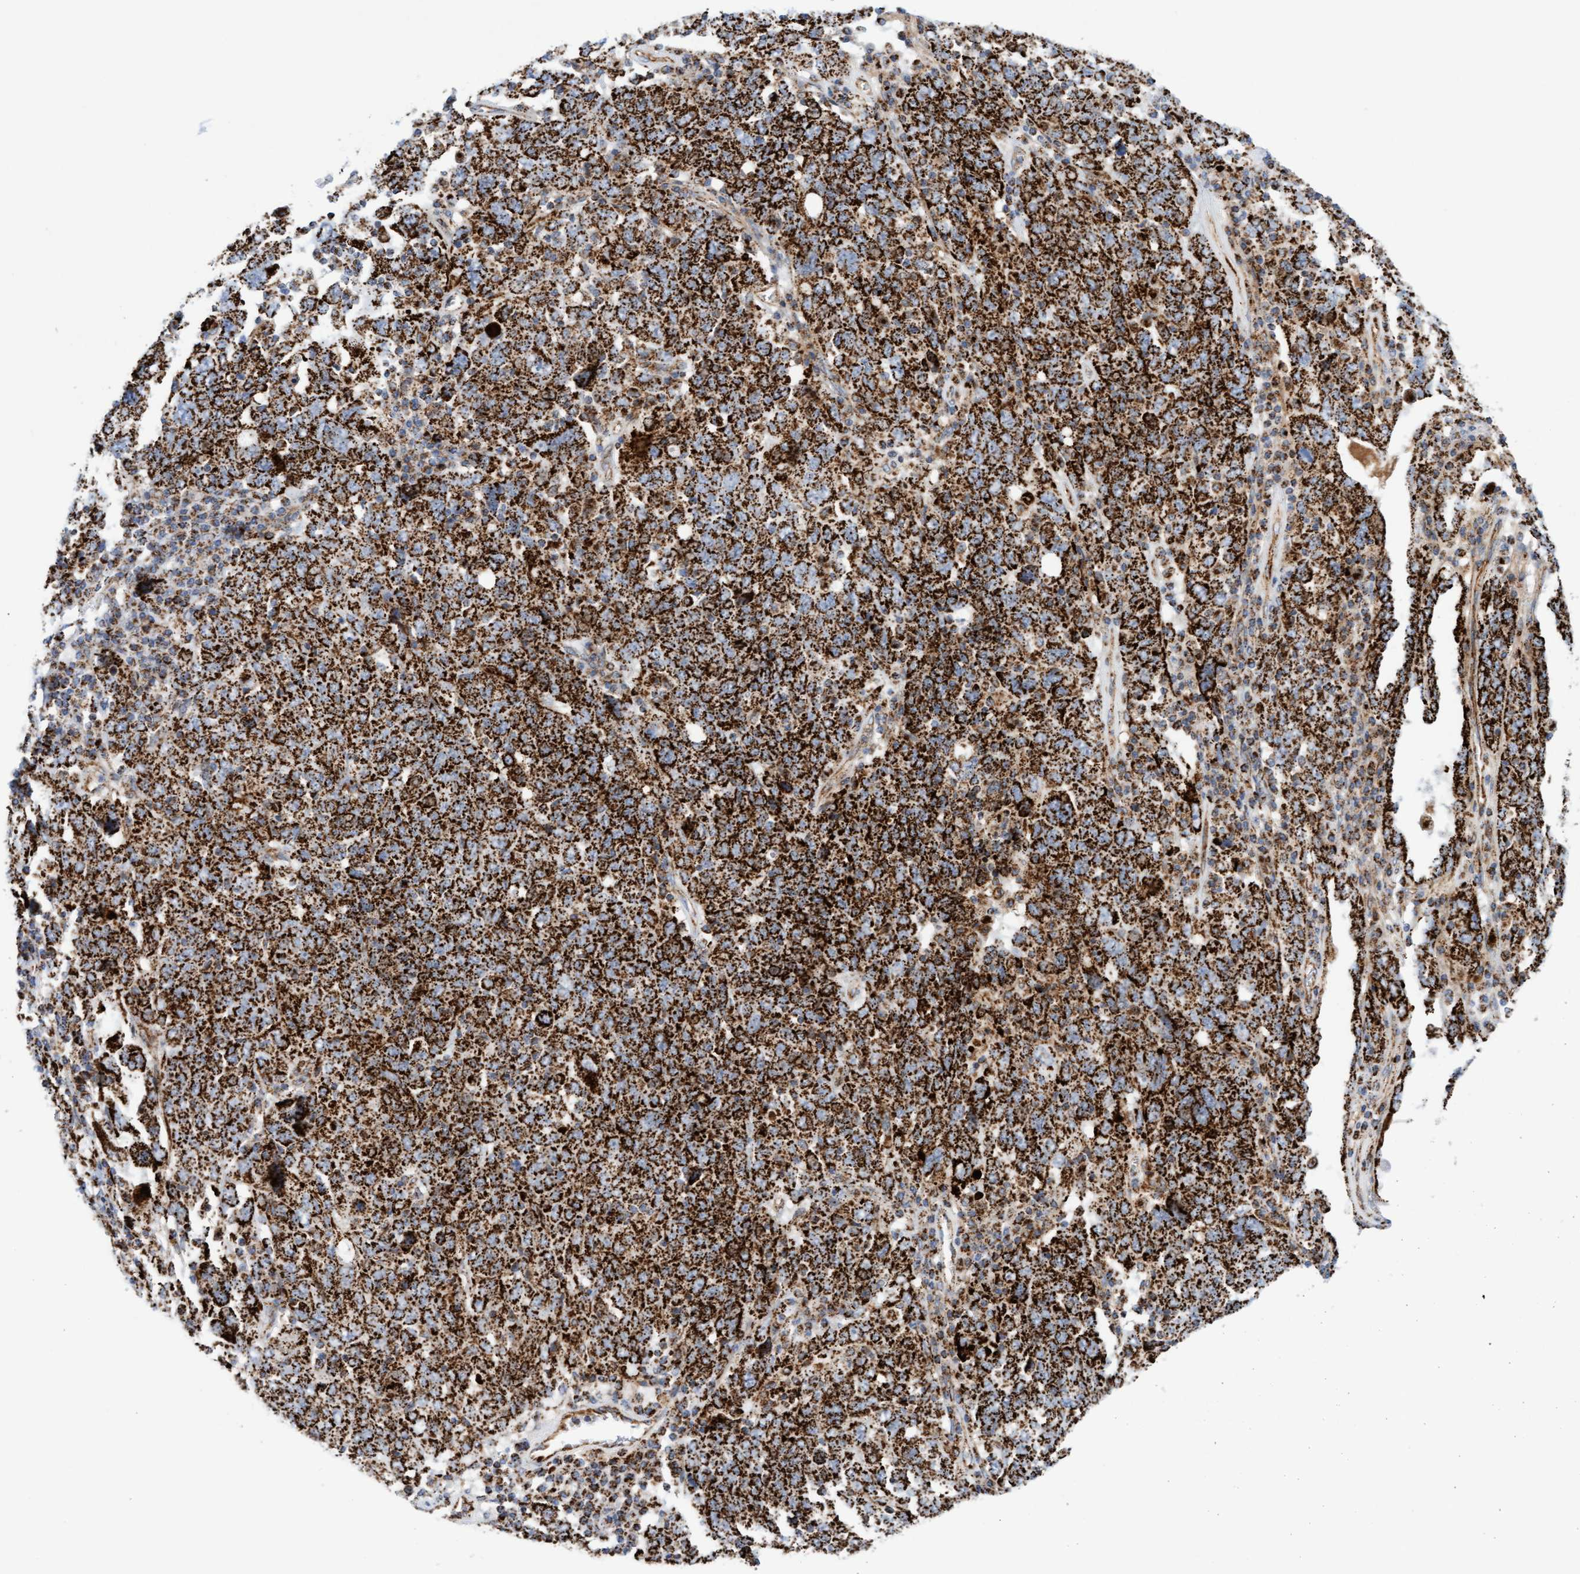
{"staining": {"intensity": "strong", "quantity": ">75%", "location": "cytoplasmic/membranous"}, "tissue": "ovarian cancer", "cell_type": "Tumor cells", "image_type": "cancer", "snomed": [{"axis": "morphology", "description": "Carcinoma, endometroid"}, {"axis": "topography", "description": "Ovary"}], "caption": "Brown immunohistochemical staining in endometroid carcinoma (ovarian) reveals strong cytoplasmic/membranous expression in approximately >75% of tumor cells.", "gene": "GGTA1", "patient": {"sex": "female", "age": 62}}